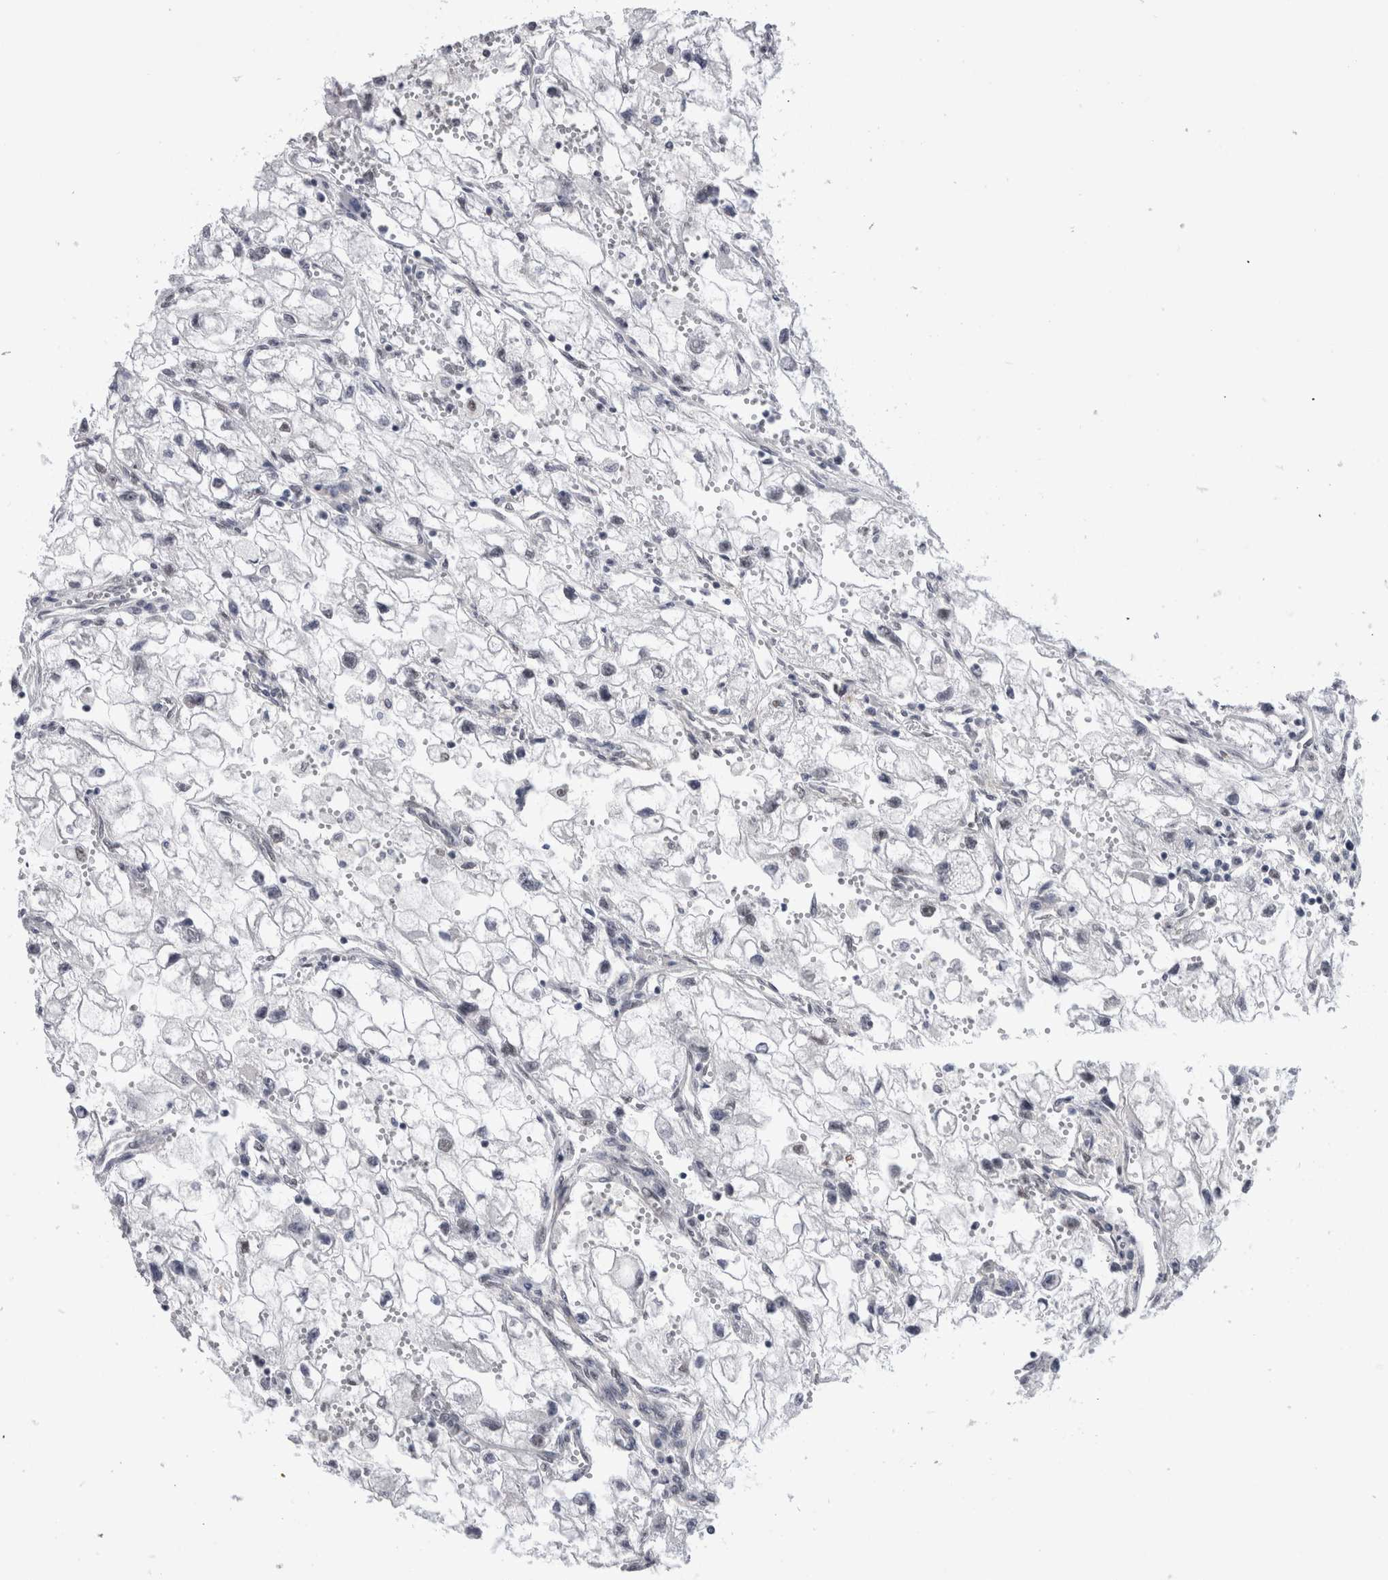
{"staining": {"intensity": "negative", "quantity": "none", "location": "none"}, "tissue": "renal cancer", "cell_type": "Tumor cells", "image_type": "cancer", "snomed": [{"axis": "morphology", "description": "Adenocarcinoma, NOS"}, {"axis": "topography", "description": "Kidney"}], "caption": "This micrograph is of renal adenocarcinoma stained with immunohistochemistry (IHC) to label a protein in brown with the nuclei are counter-stained blue. There is no staining in tumor cells.", "gene": "API5", "patient": {"sex": "female", "age": 70}}